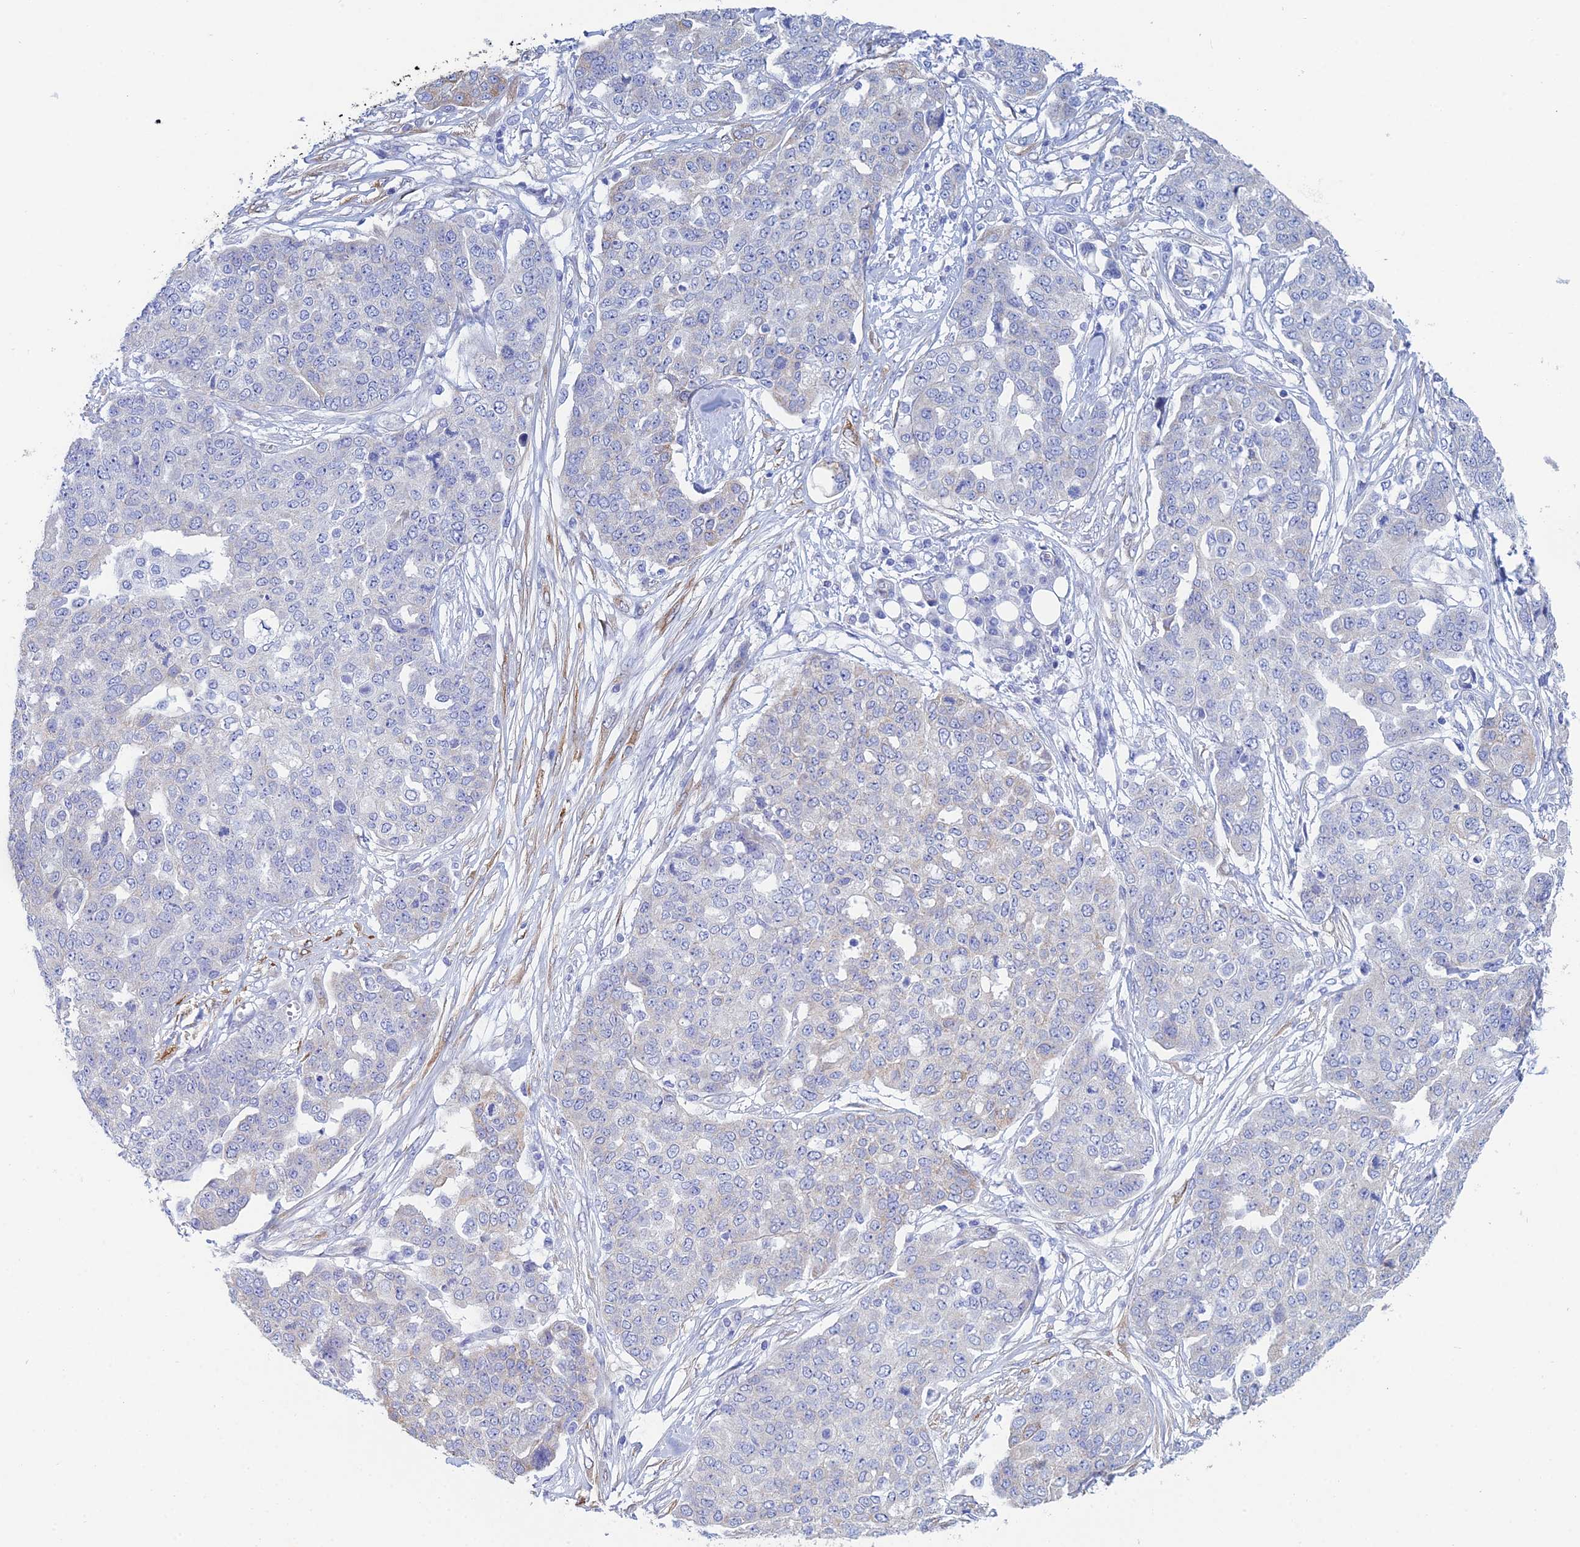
{"staining": {"intensity": "negative", "quantity": "none", "location": "none"}, "tissue": "ovarian cancer", "cell_type": "Tumor cells", "image_type": "cancer", "snomed": [{"axis": "morphology", "description": "Cystadenocarcinoma, serous, NOS"}, {"axis": "topography", "description": "Soft tissue"}, {"axis": "topography", "description": "Ovary"}], "caption": "Serous cystadenocarcinoma (ovarian) stained for a protein using immunohistochemistry (IHC) exhibits no expression tumor cells.", "gene": "PCDHA8", "patient": {"sex": "female", "age": 57}}